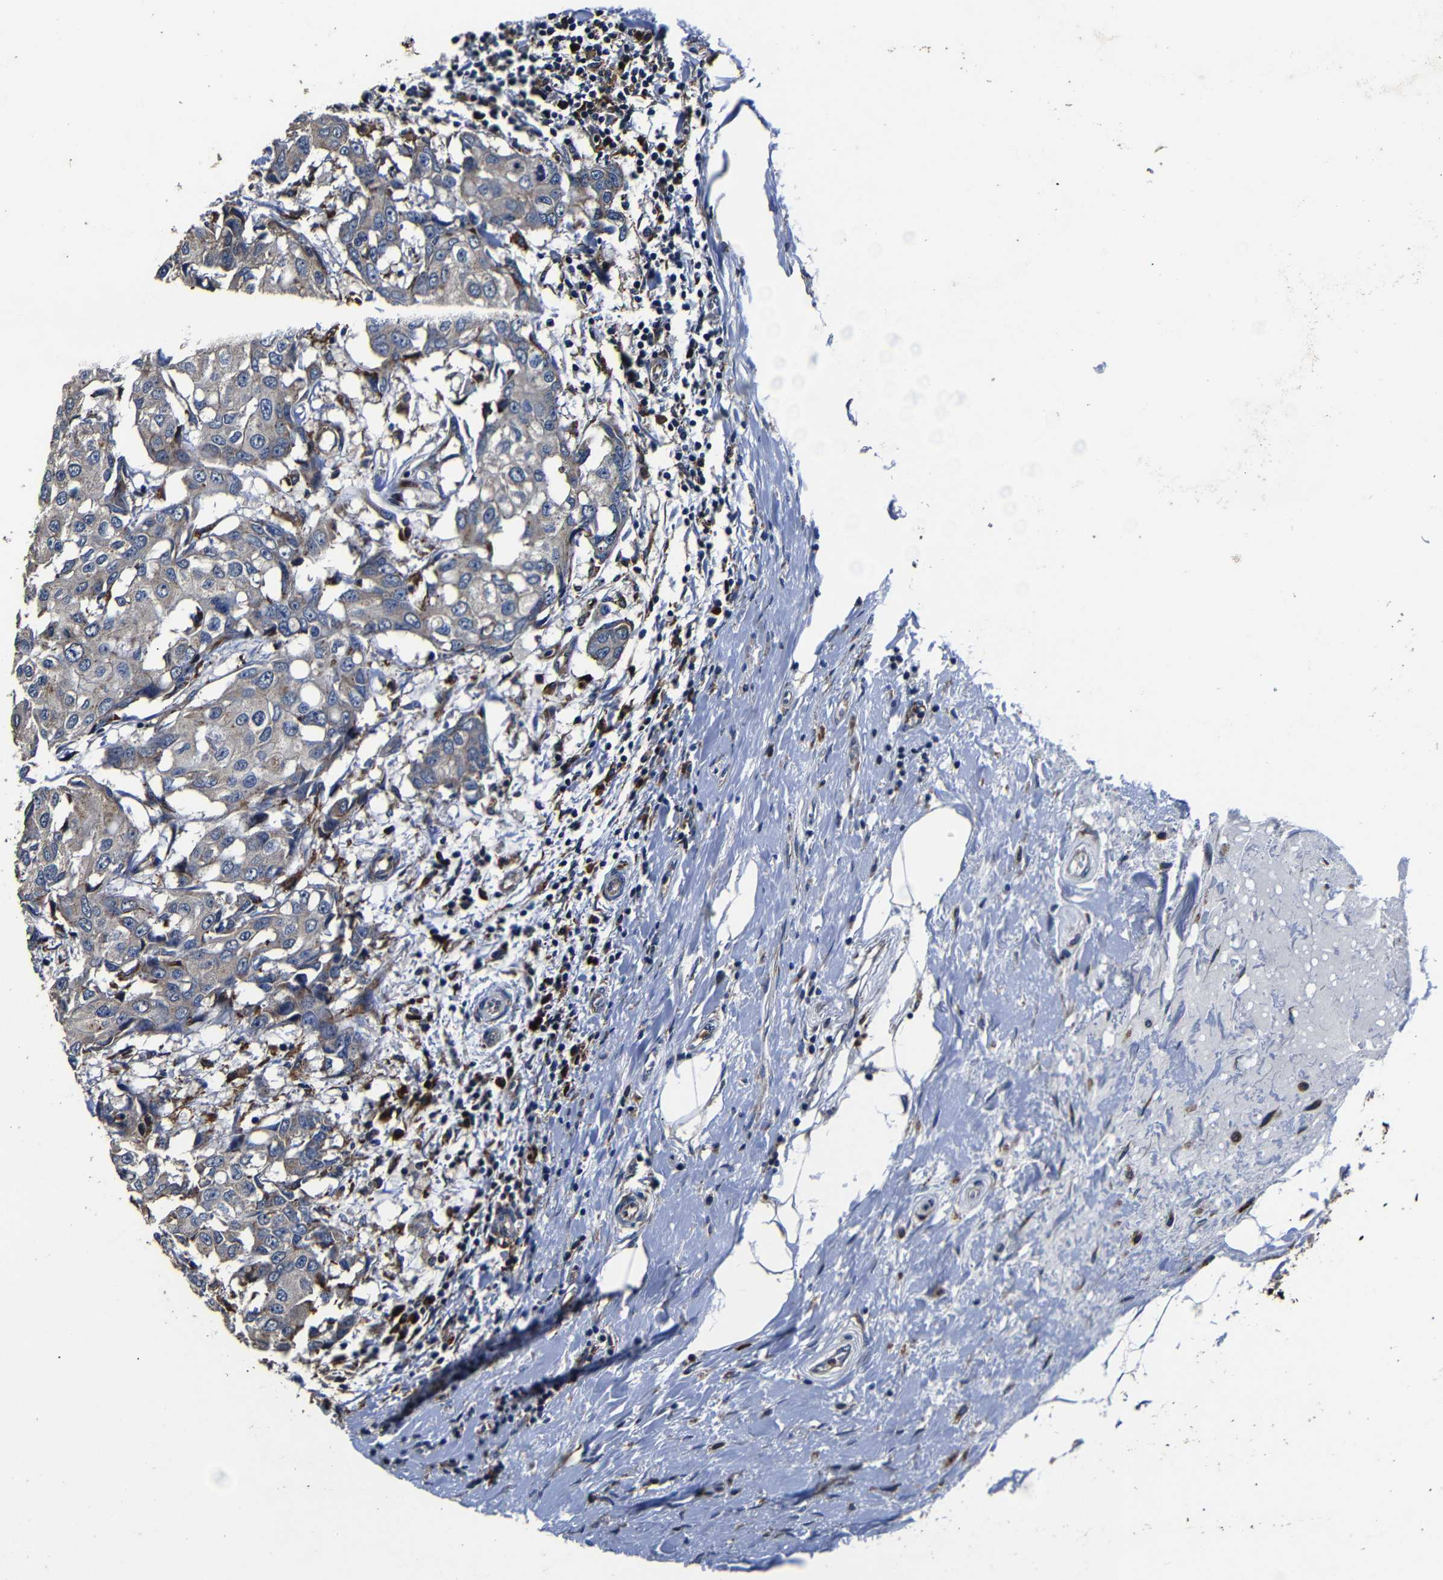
{"staining": {"intensity": "weak", "quantity": "<25%", "location": "cytoplasmic/membranous"}, "tissue": "breast cancer", "cell_type": "Tumor cells", "image_type": "cancer", "snomed": [{"axis": "morphology", "description": "Duct carcinoma"}, {"axis": "topography", "description": "Breast"}], "caption": "Breast cancer (invasive ductal carcinoma) stained for a protein using IHC displays no expression tumor cells.", "gene": "SCN9A", "patient": {"sex": "female", "age": 27}}